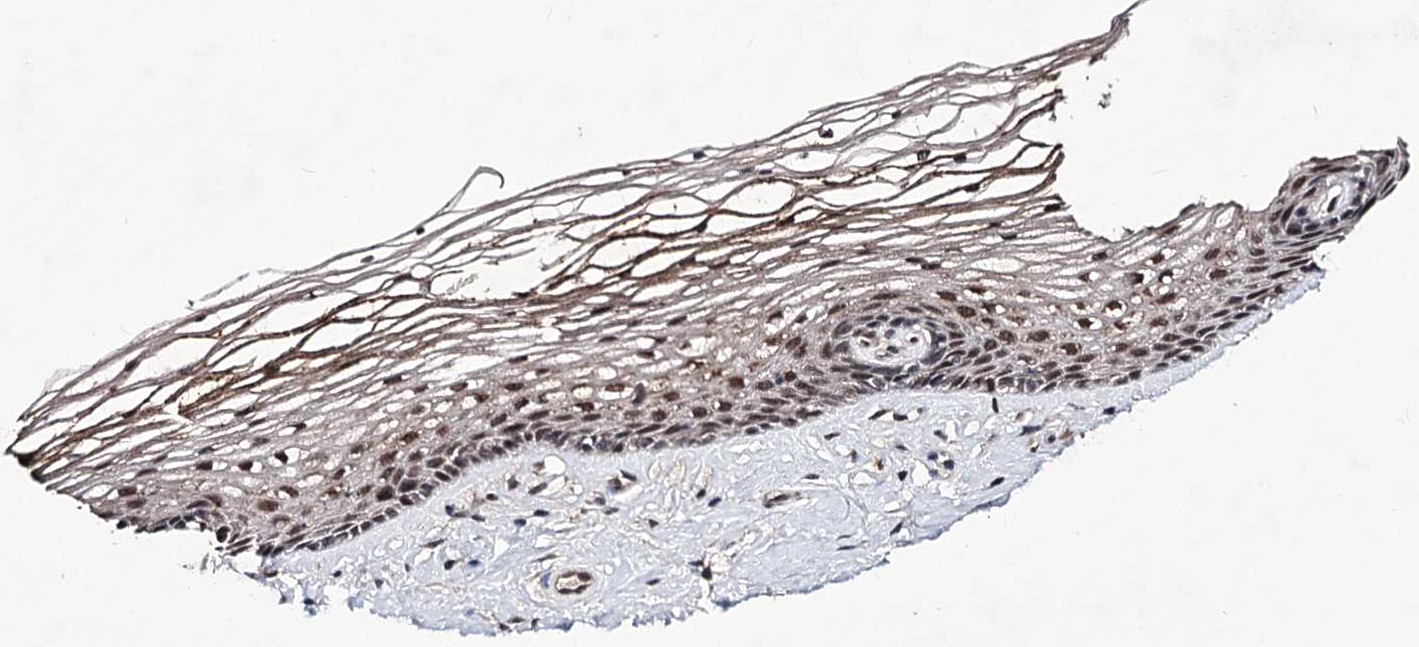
{"staining": {"intensity": "moderate", "quantity": ">75%", "location": "nuclear"}, "tissue": "vagina", "cell_type": "Squamous epithelial cells", "image_type": "normal", "snomed": [{"axis": "morphology", "description": "Normal tissue, NOS"}, {"axis": "topography", "description": "Vagina"}], "caption": "A high-resolution micrograph shows immunohistochemistry (IHC) staining of normal vagina, which shows moderate nuclear expression in about >75% of squamous epithelial cells. The protein is shown in brown color, while the nuclei are stained blue.", "gene": "VGLL4", "patient": {"sex": "female", "age": 46}}